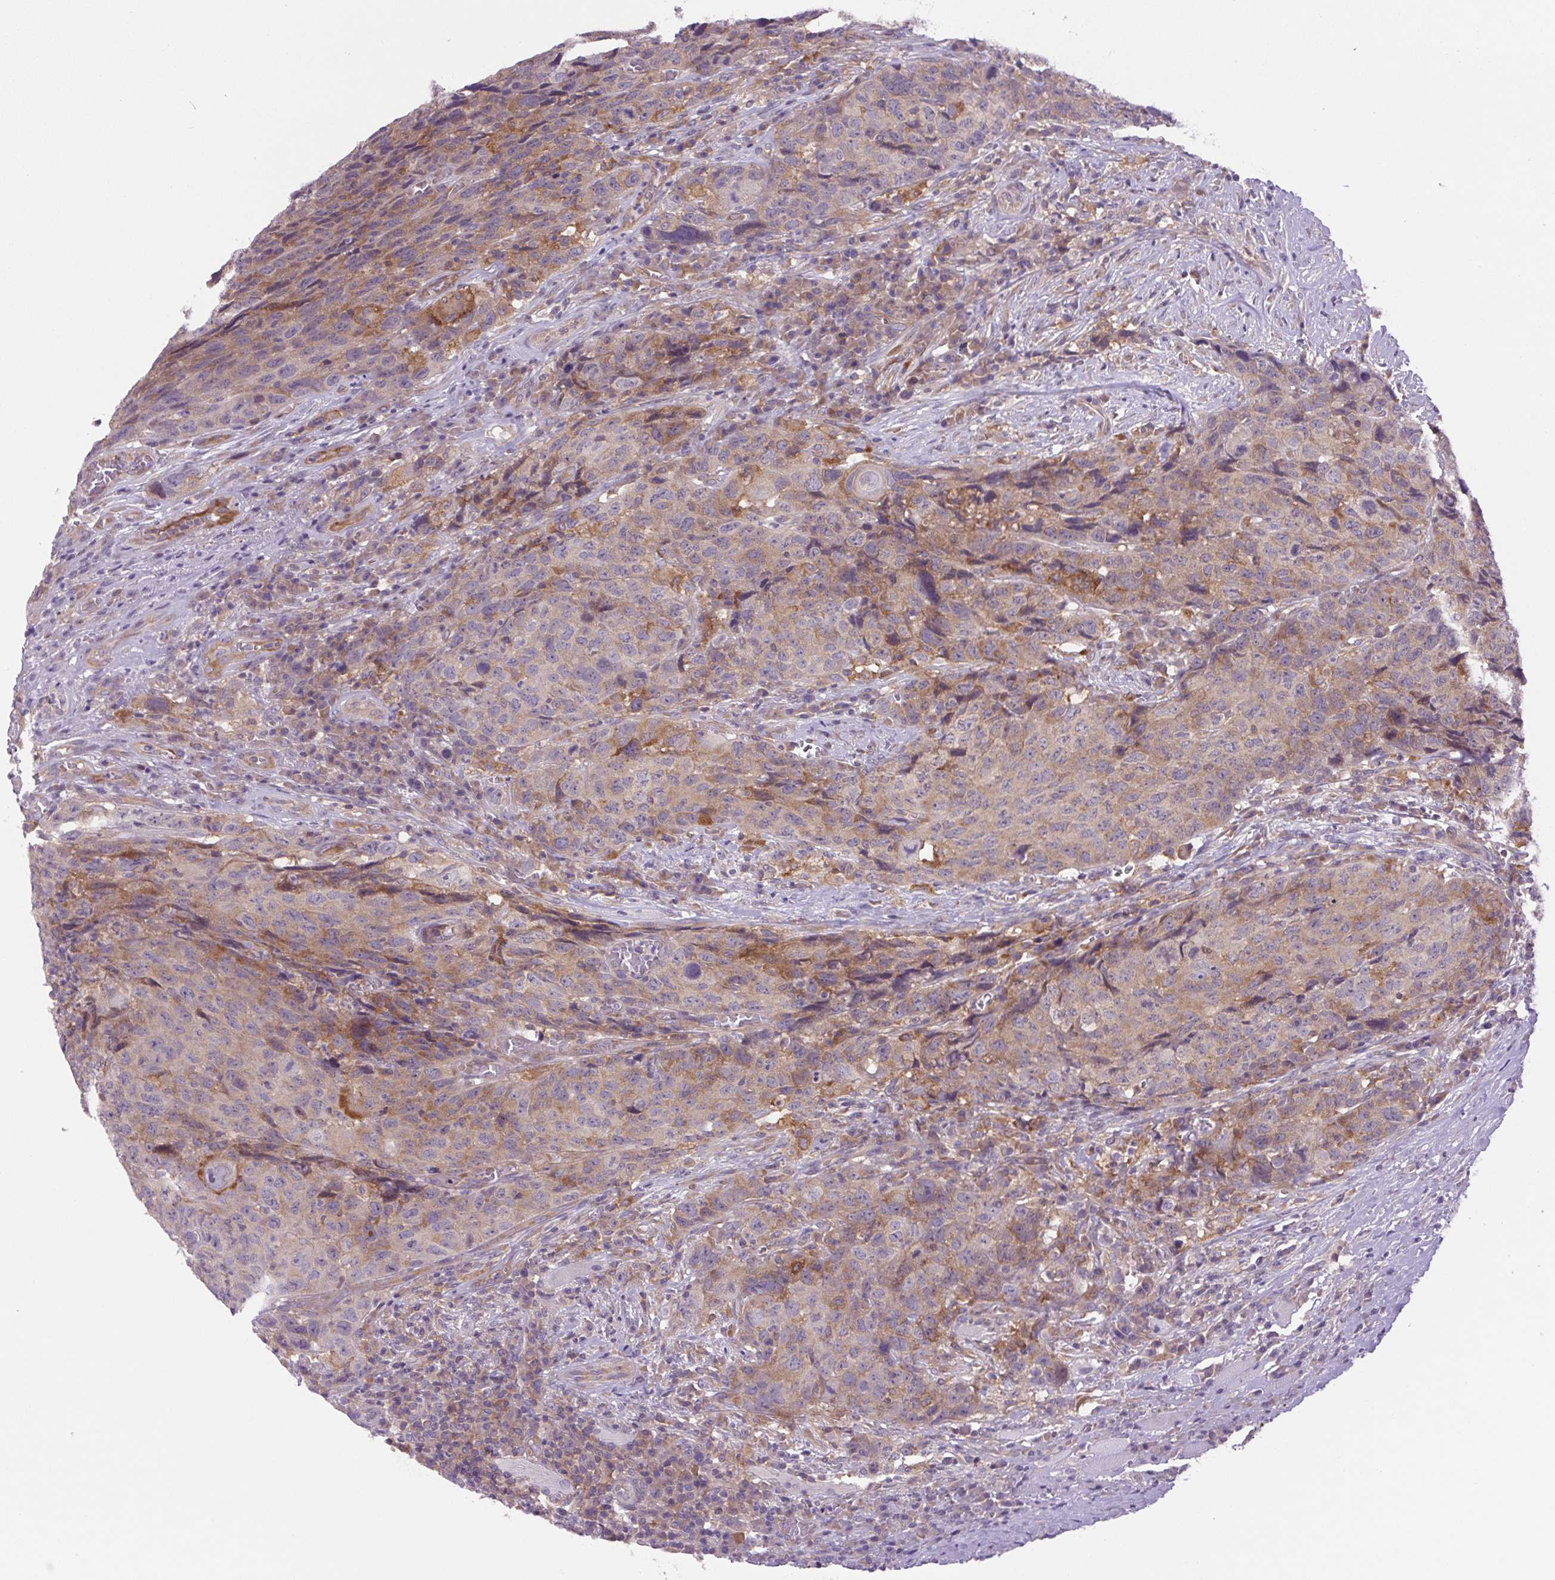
{"staining": {"intensity": "weak", "quantity": "25%-75%", "location": "cytoplasmic/membranous"}, "tissue": "head and neck cancer", "cell_type": "Tumor cells", "image_type": "cancer", "snomed": [{"axis": "morphology", "description": "Squamous cell carcinoma, NOS"}, {"axis": "topography", "description": "Head-Neck"}], "caption": "Head and neck cancer (squamous cell carcinoma) stained for a protein exhibits weak cytoplasmic/membranous positivity in tumor cells.", "gene": "MINK1", "patient": {"sex": "male", "age": 66}}